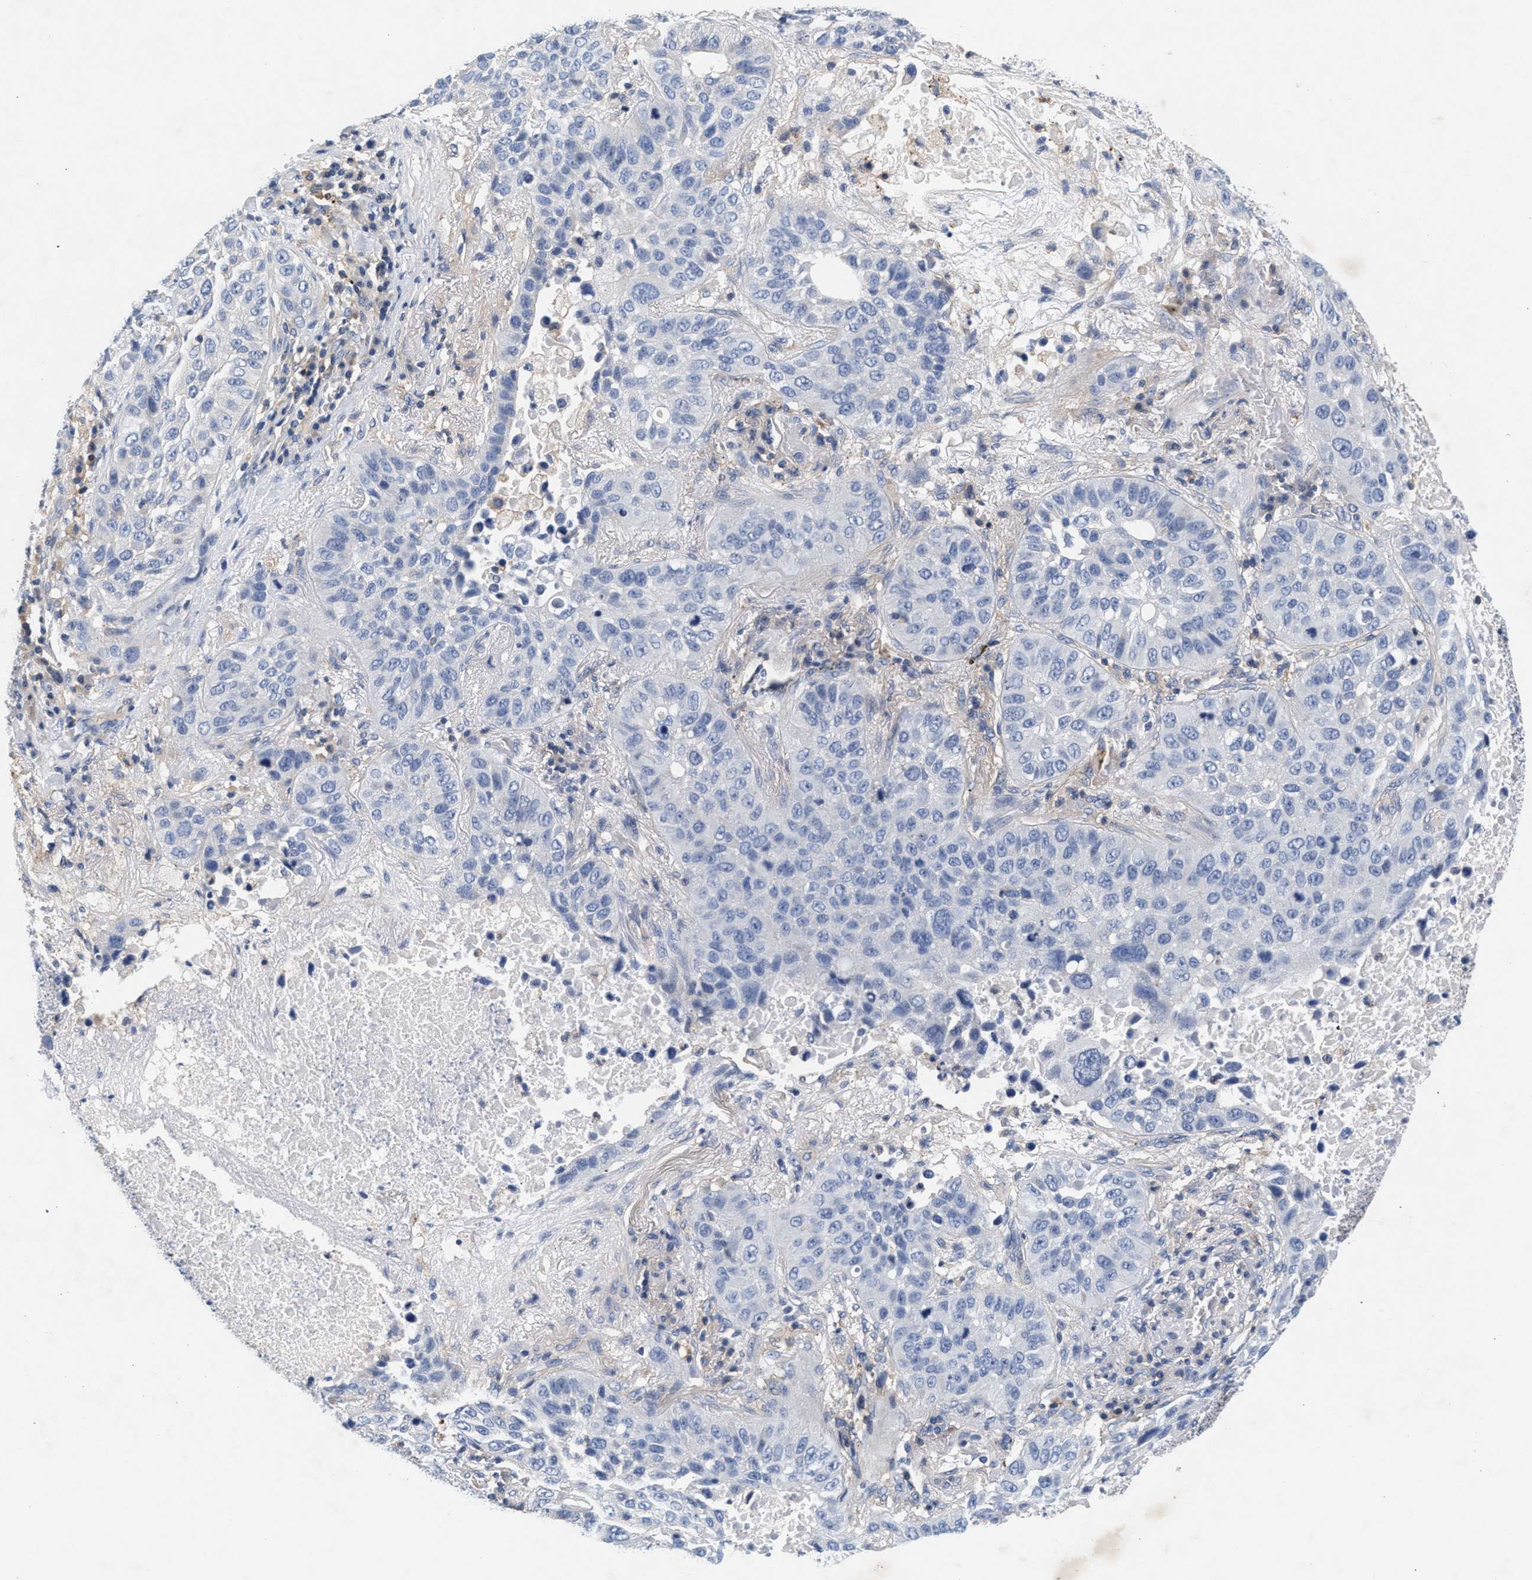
{"staining": {"intensity": "negative", "quantity": "none", "location": "none"}, "tissue": "lung cancer", "cell_type": "Tumor cells", "image_type": "cancer", "snomed": [{"axis": "morphology", "description": "Squamous cell carcinoma, NOS"}, {"axis": "topography", "description": "Lung"}], "caption": "There is no significant positivity in tumor cells of lung cancer.", "gene": "GNAI3", "patient": {"sex": "male", "age": 57}}